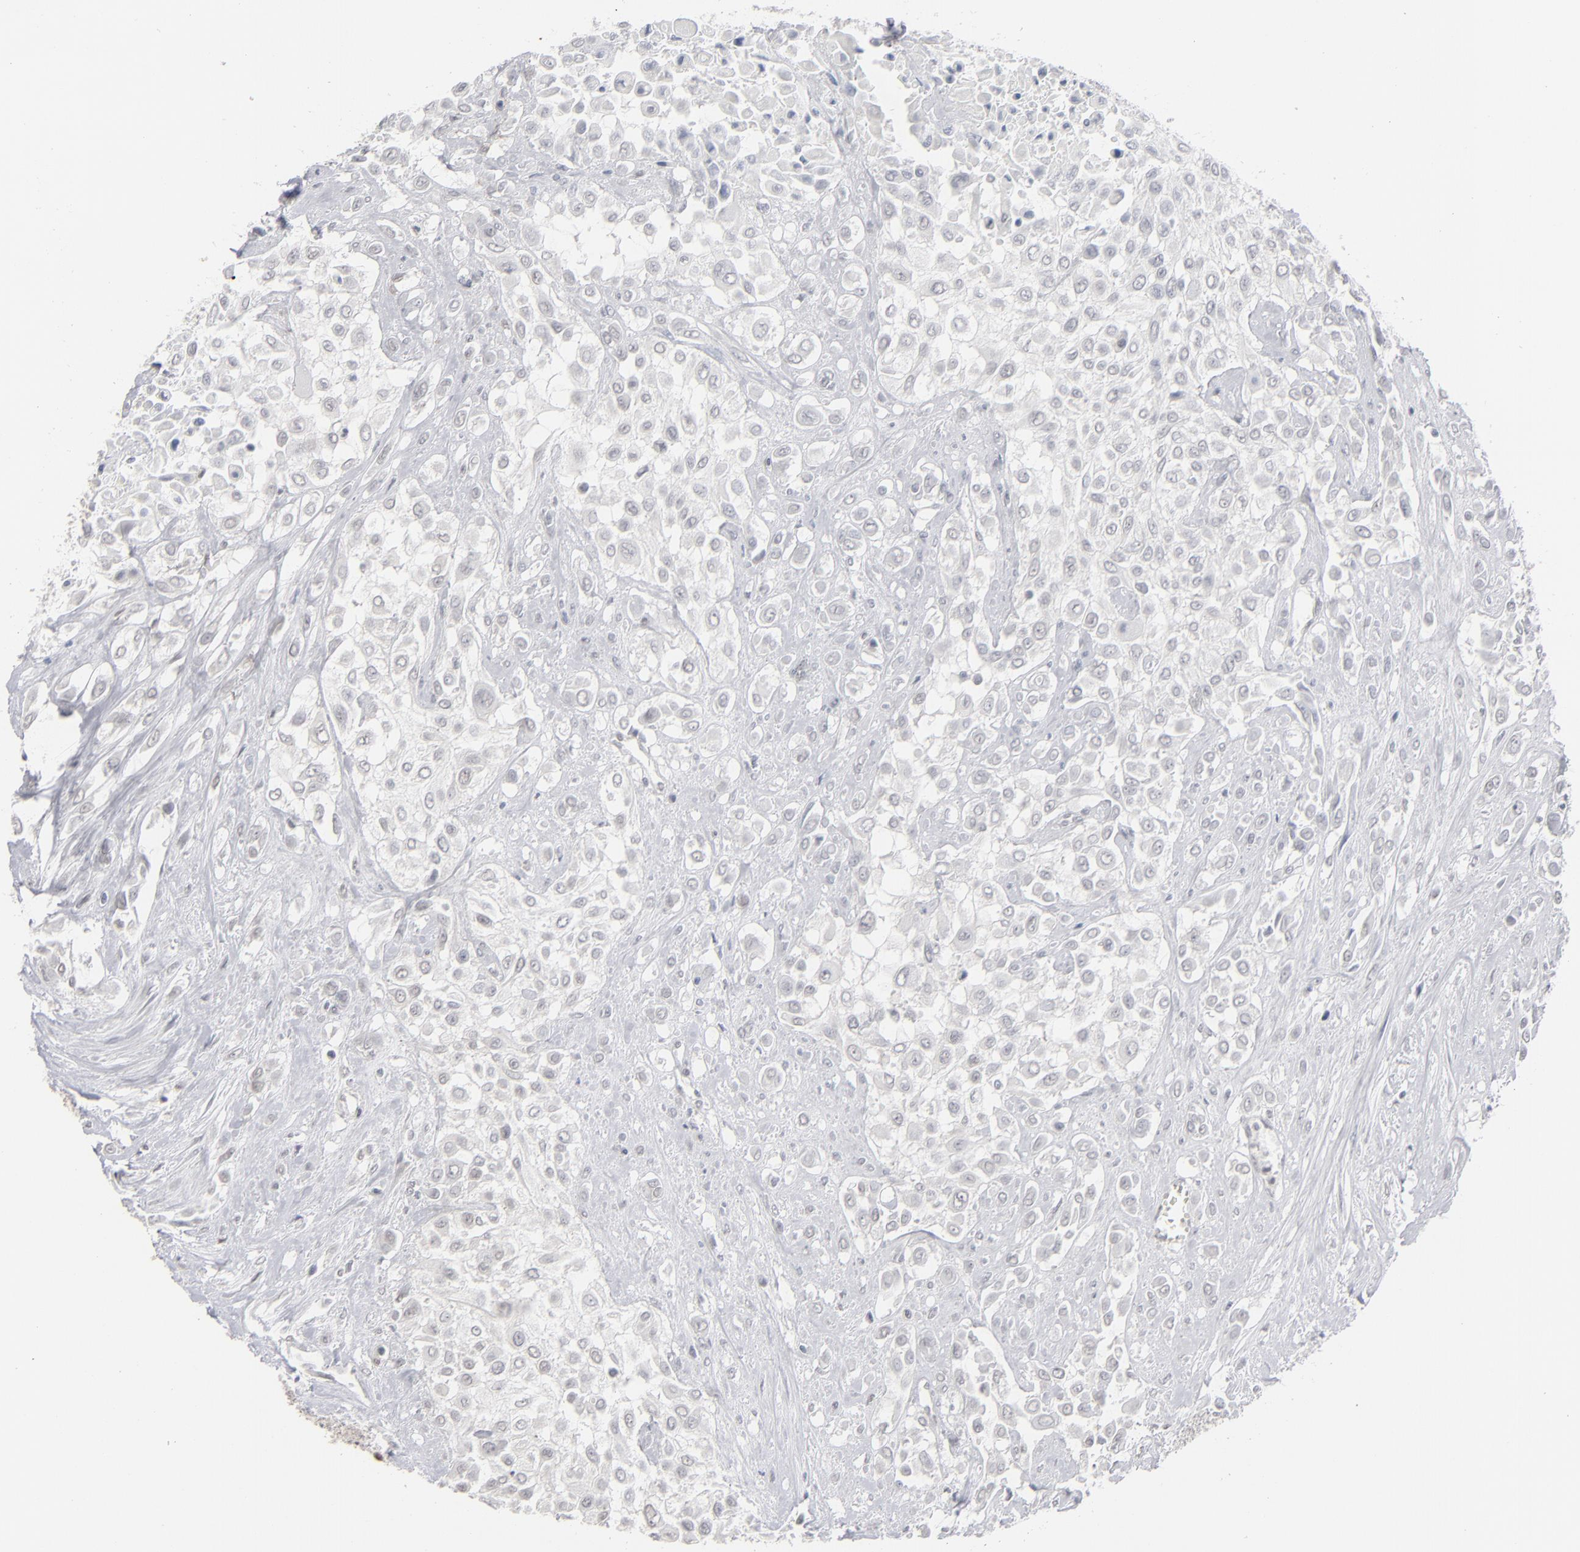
{"staining": {"intensity": "negative", "quantity": "none", "location": "none"}, "tissue": "urothelial cancer", "cell_type": "Tumor cells", "image_type": "cancer", "snomed": [{"axis": "morphology", "description": "Urothelial carcinoma, High grade"}, {"axis": "topography", "description": "Urinary bladder"}], "caption": "Tumor cells show no significant protein positivity in high-grade urothelial carcinoma. (DAB immunohistochemistry (IHC) with hematoxylin counter stain).", "gene": "IRF9", "patient": {"sex": "male", "age": 57}}